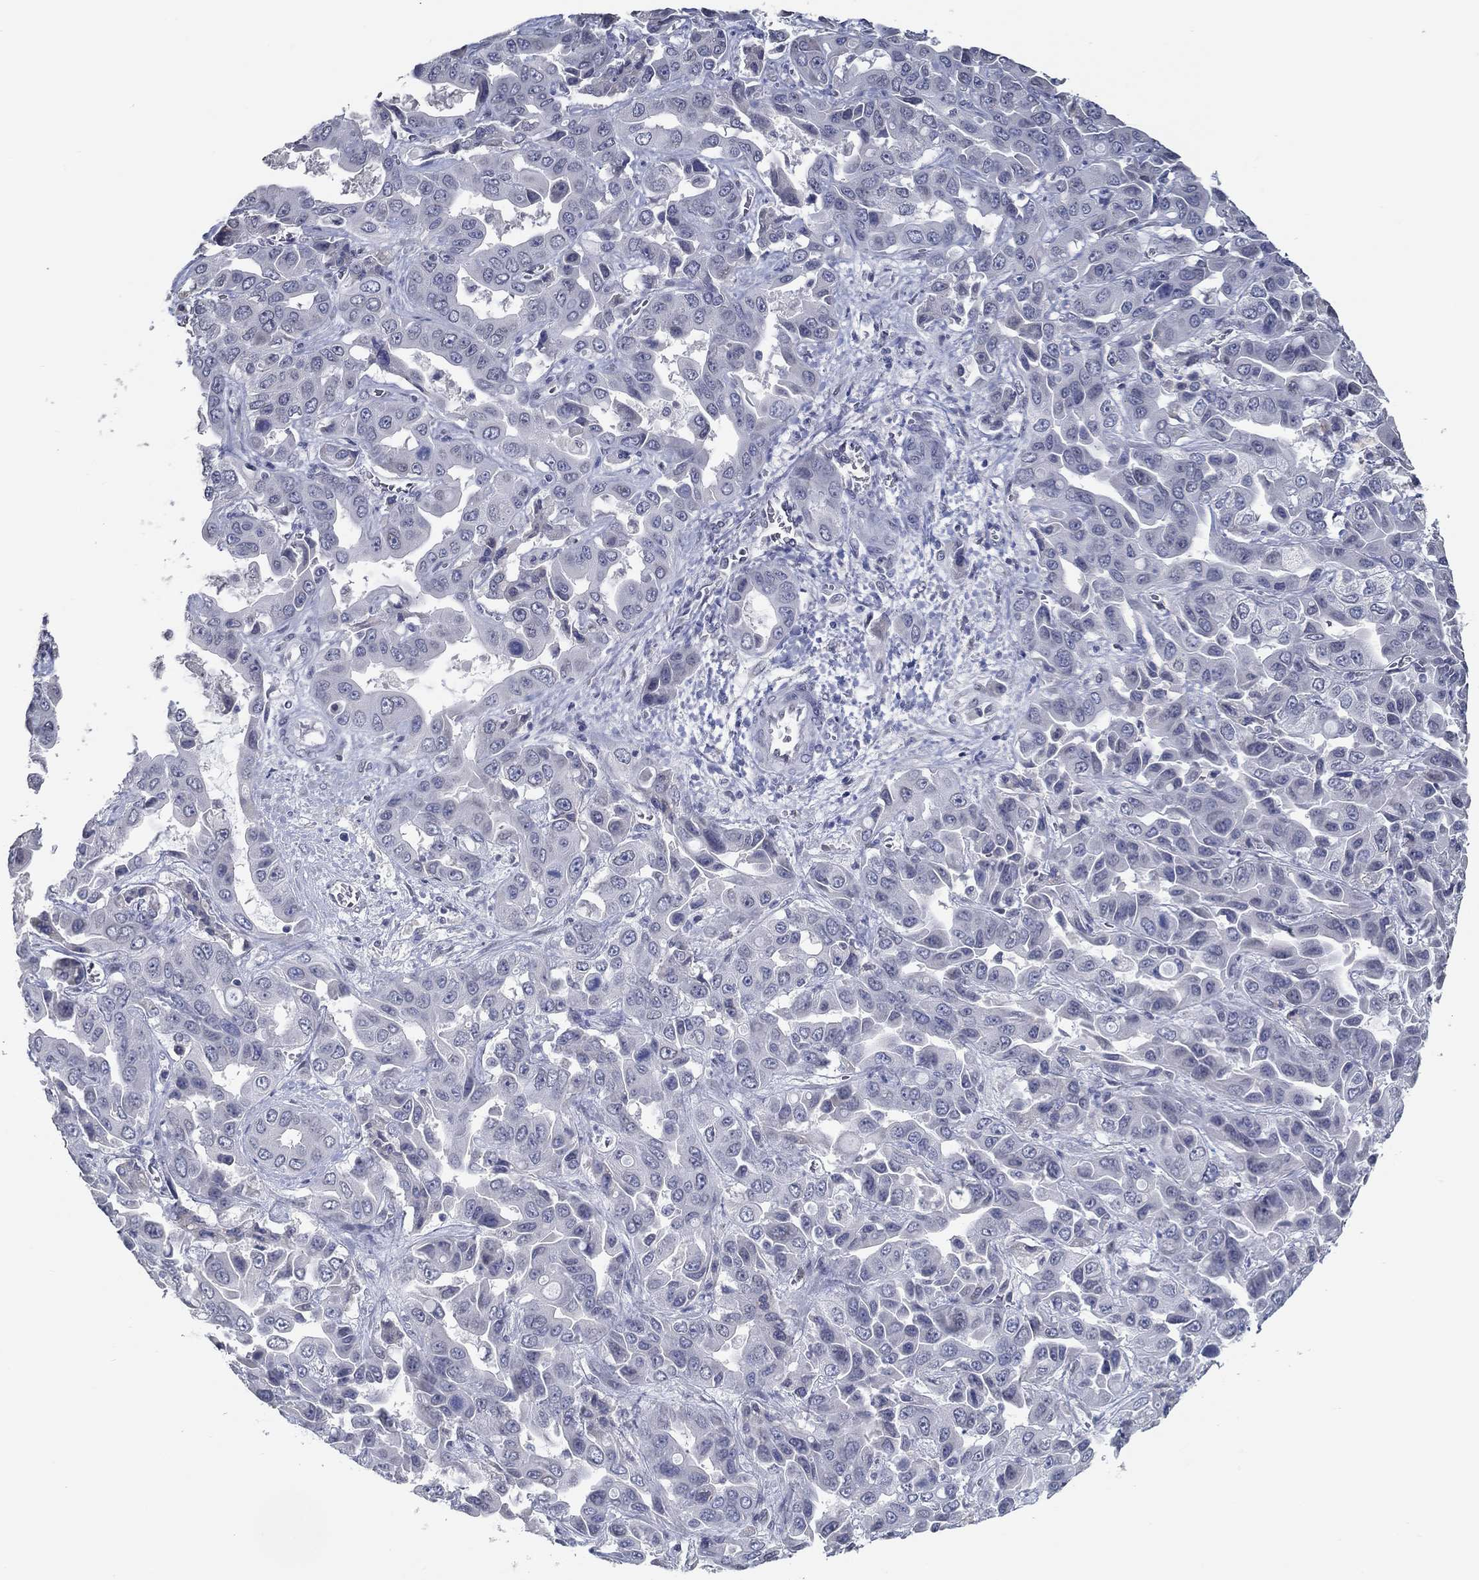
{"staining": {"intensity": "negative", "quantity": "none", "location": "none"}, "tissue": "liver cancer", "cell_type": "Tumor cells", "image_type": "cancer", "snomed": [{"axis": "morphology", "description": "Cholangiocarcinoma"}, {"axis": "topography", "description": "Liver"}], "caption": "Immunohistochemistry of liver cancer demonstrates no expression in tumor cells.", "gene": "NUP155", "patient": {"sex": "female", "age": 52}}